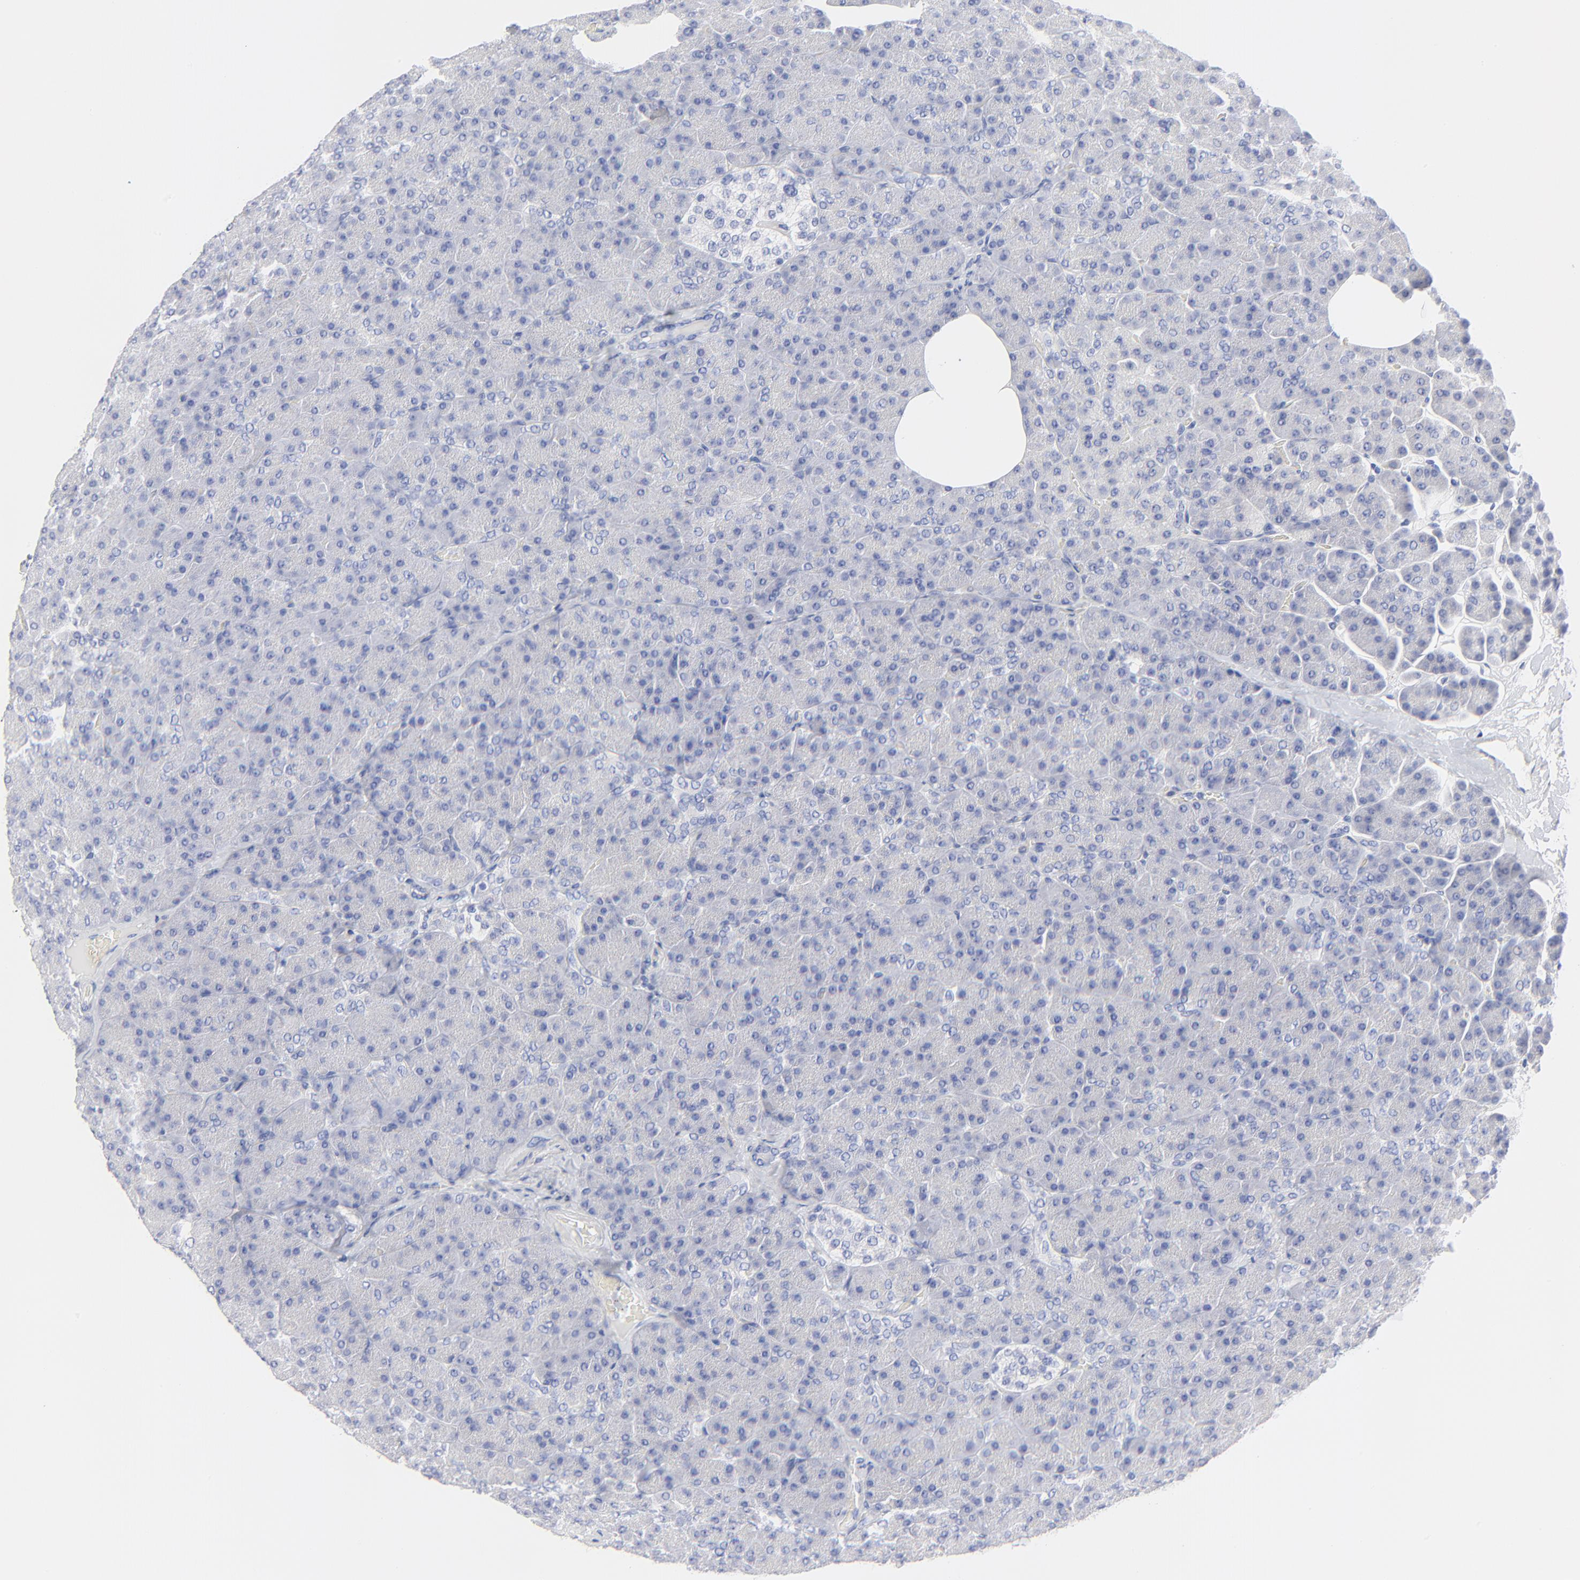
{"staining": {"intensity": "negative", "quantity": "none", "location": "none"}, "tissue": "pancreas", "cell_type": "Exocrine glandular cells", "image_type": "normal", "snomed": [{"axis": "morphology", "description": "Normal tissue, NOS"}, {"axis": "topography", "description": "Pancreas"}], "caption": "There is no significant expression in exocrine glandular cells of pancreas. The staining is performed using DAB brown chromogen with nuclei counter-stained in using hematoxylin.", "gene": "PSD3", "patient": {"sex": "female", "age": 35}}